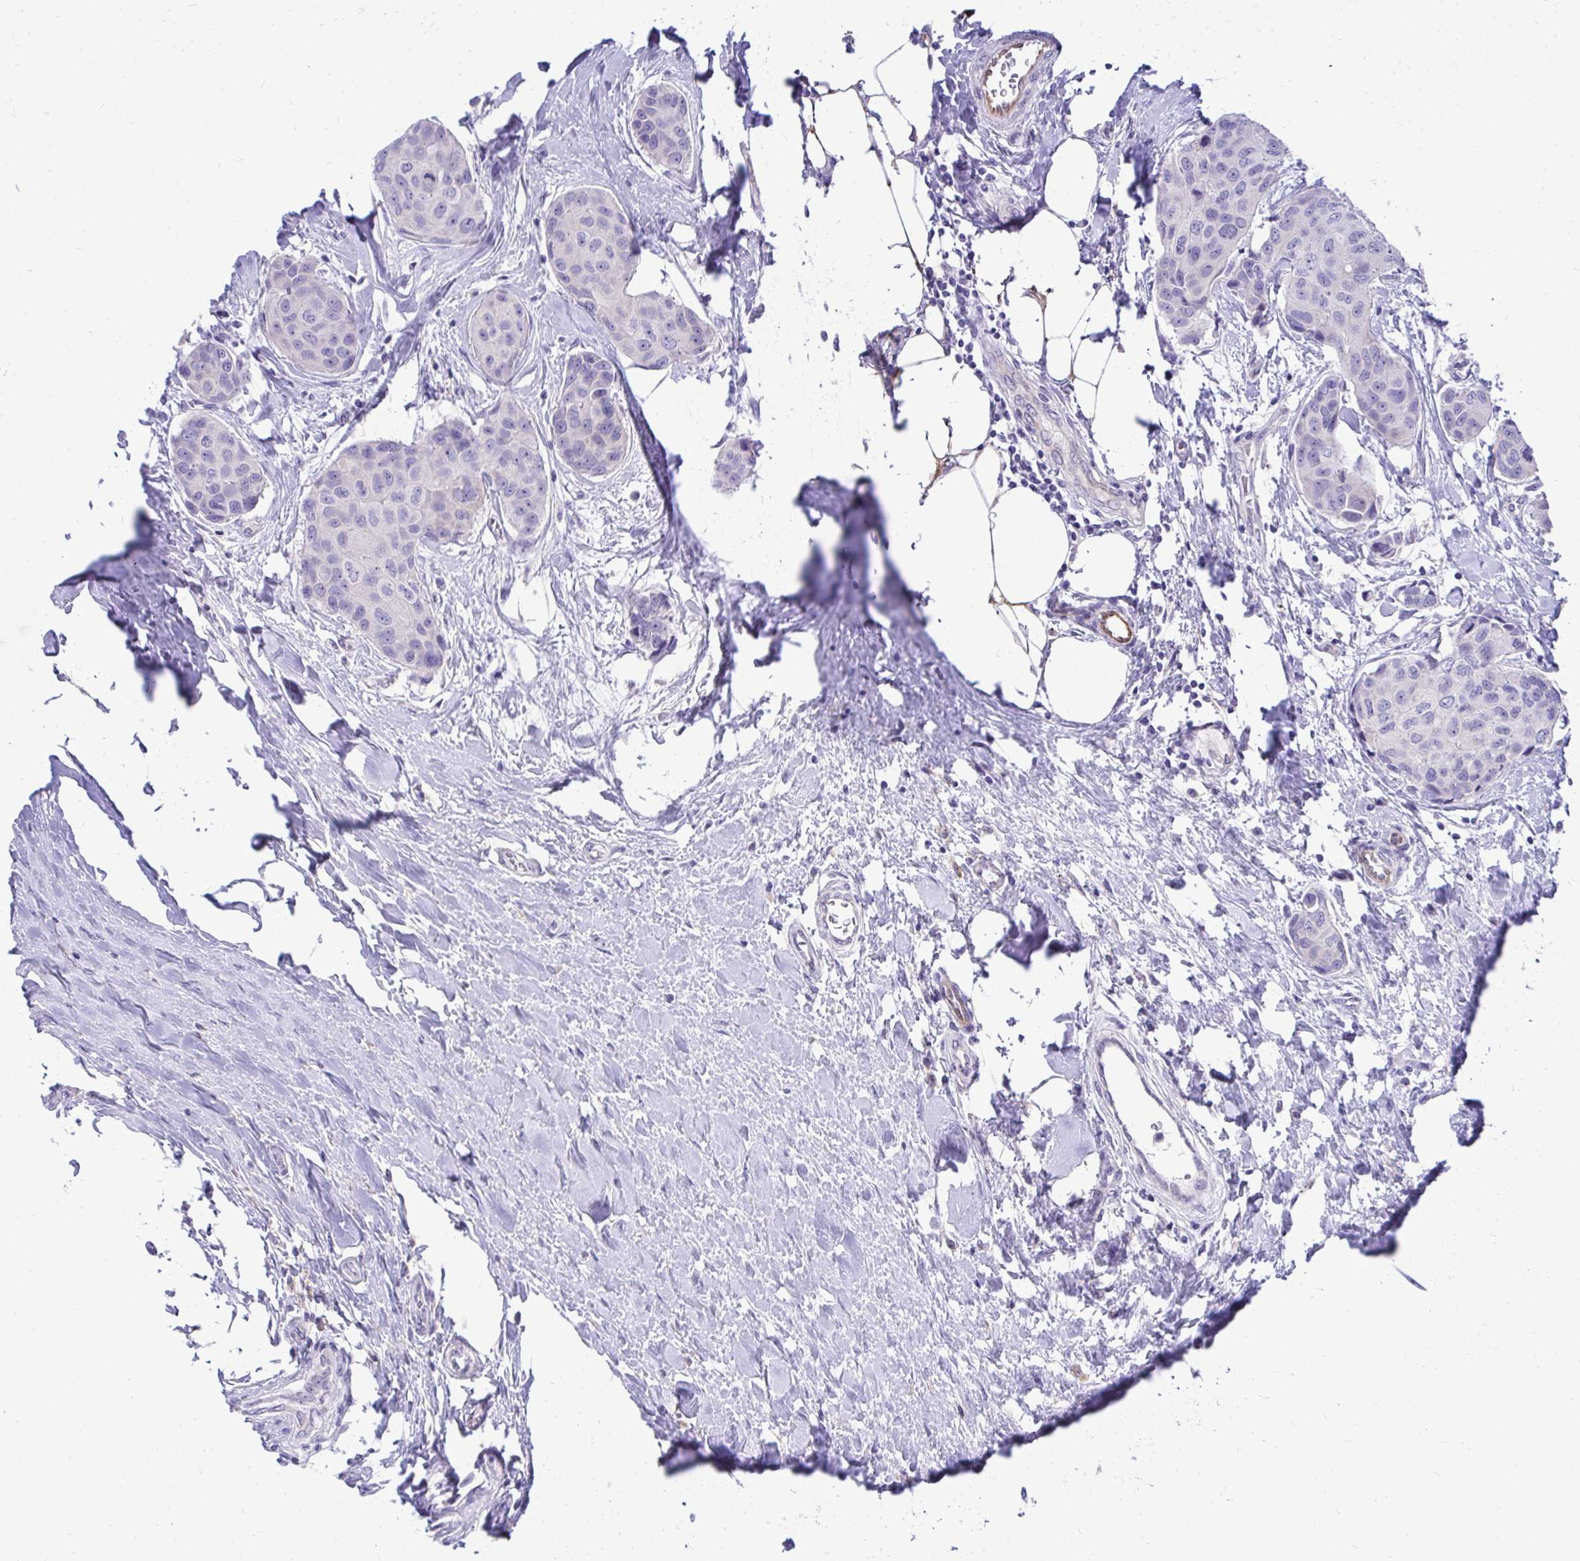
{"staining": {"intensity": "negative", "quantity": "none", "location": "none"}, "tissue": "breast cancer", "cell_type": "Tumor cells", "image_type": "cancer", "snomed": [{"axis": "morphology", "description": "Duct carcinoma"}, {"axis": "topography", "description": "Breast"}], "caption": "Protein analysis of breast intraductal carcinoma shows no significant staining in tumor cells.", "gene": "NIFK", "patient": {"sex": "female", "age": 80}}